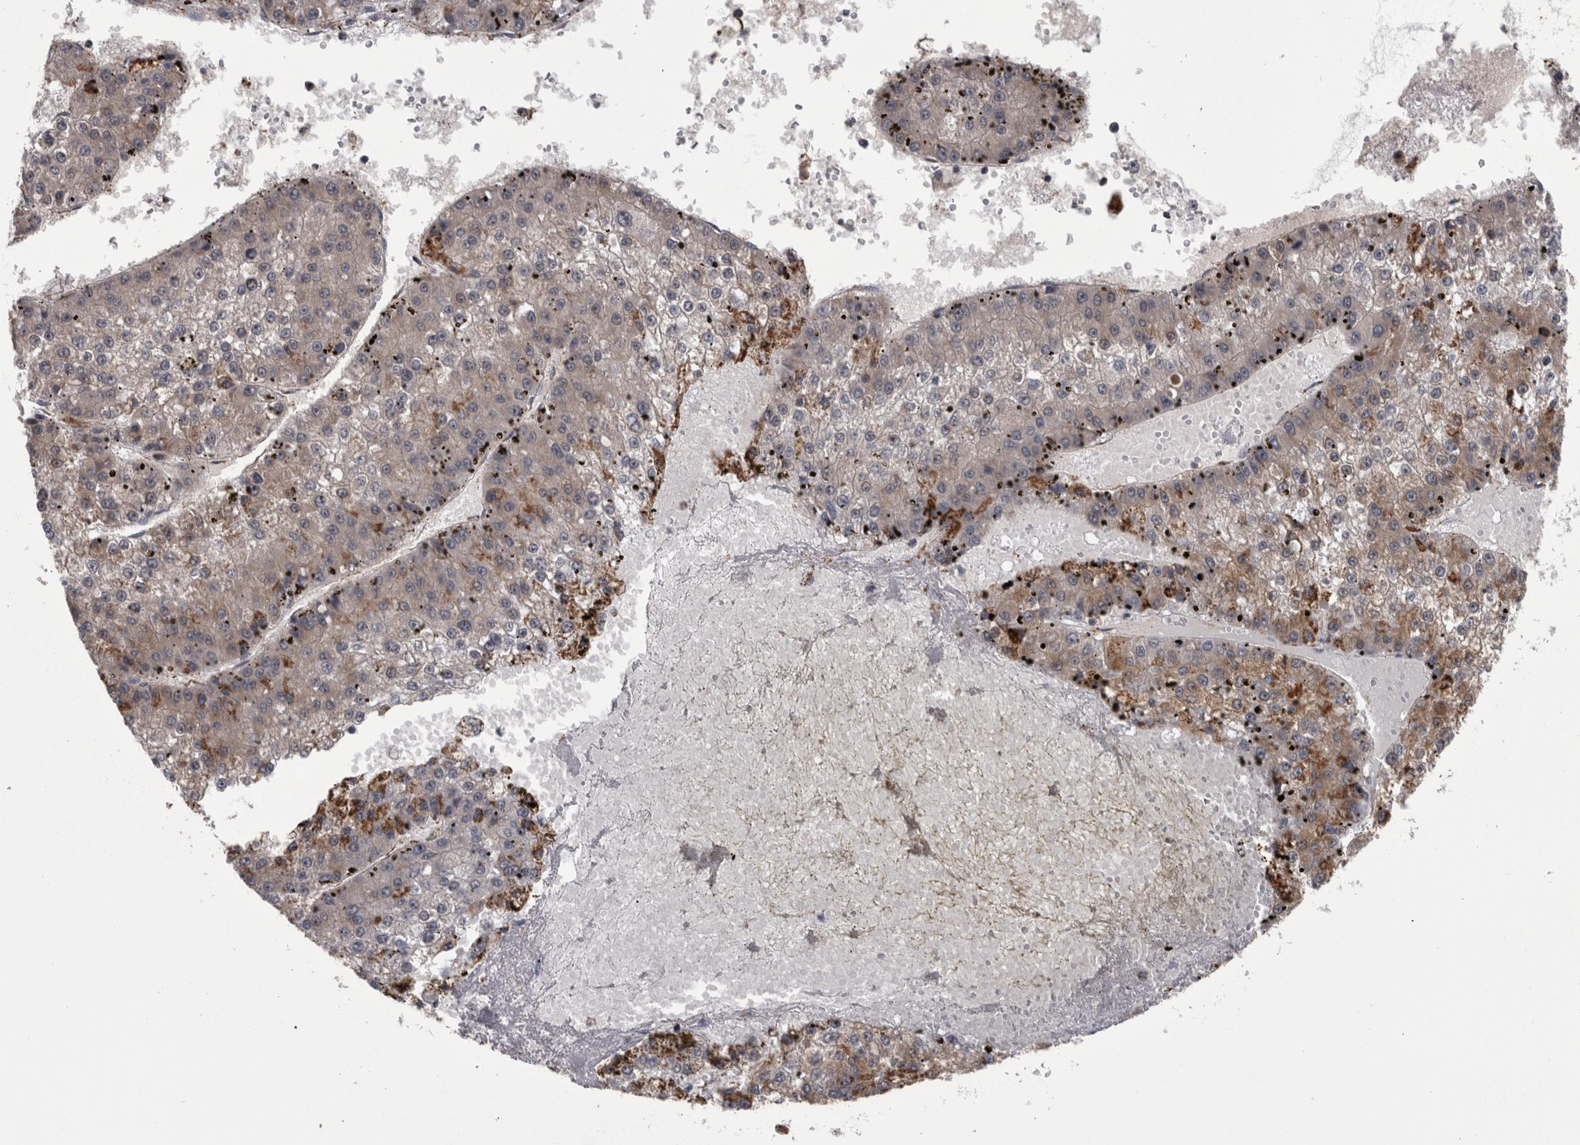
{"staining": {"intensity": "moderate", "quantity": "25%-75%", "location": "cytoplasmic/membranous"}, "tissue": "liver cancer", "cell_type": "Tumor cells", "image_type": "cancer", "snomed": [{"axis": "morphology", "description": "Carcinoma, Hepatocellular, NOS"}, {"axis": "topography", "description": "Liver"}], "caption": "Liver cancer (hepatocellular carcinoma) stained for a protein (brown) exhibits moderate cytoplasmic/membranous positive staining in about 25%-75% of tumor cells.", "gene": "MDH2", "patient": {"sex": "female", "age": 73}}